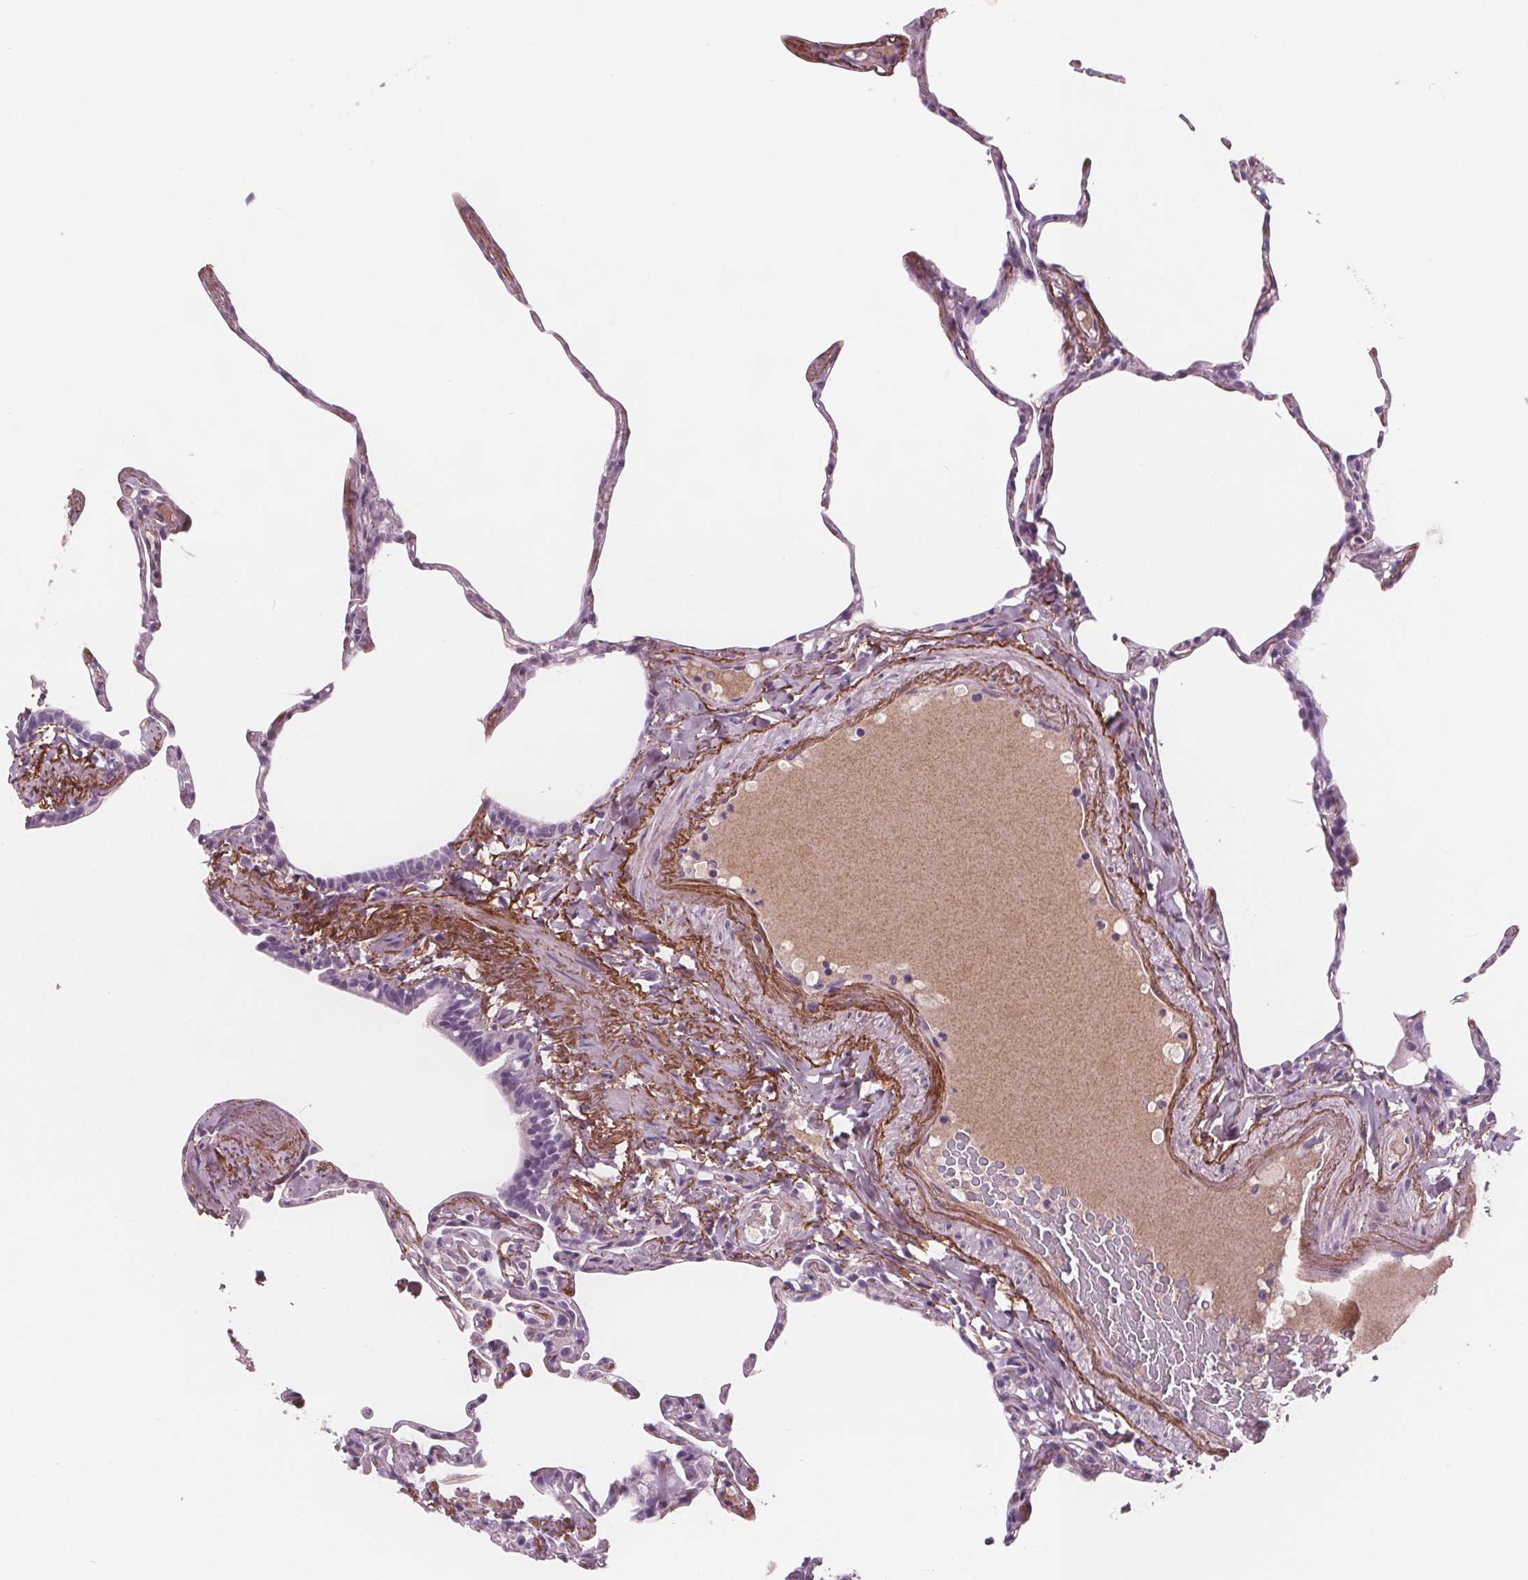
{"staining": {"intensity": "weak", "quantity": "<25%", "location": "cytoplasmic/membranous"}, "tissue": "lung", "cell_type": "Alveolar cells", "image_type": "normal", "snomed": [{"axis": "morphology", "description": "Normal tissue, NOS"}, {"axis": "topography", "description": "Lung"}], "caption": "IHC photomicrograph of normal lung stained for a protein (brown), which shows no positivity in alveolar cells. Nuclei are stained in blue.", "gene": "AMBP", "patient": {"sex": "male", "age": 65}}